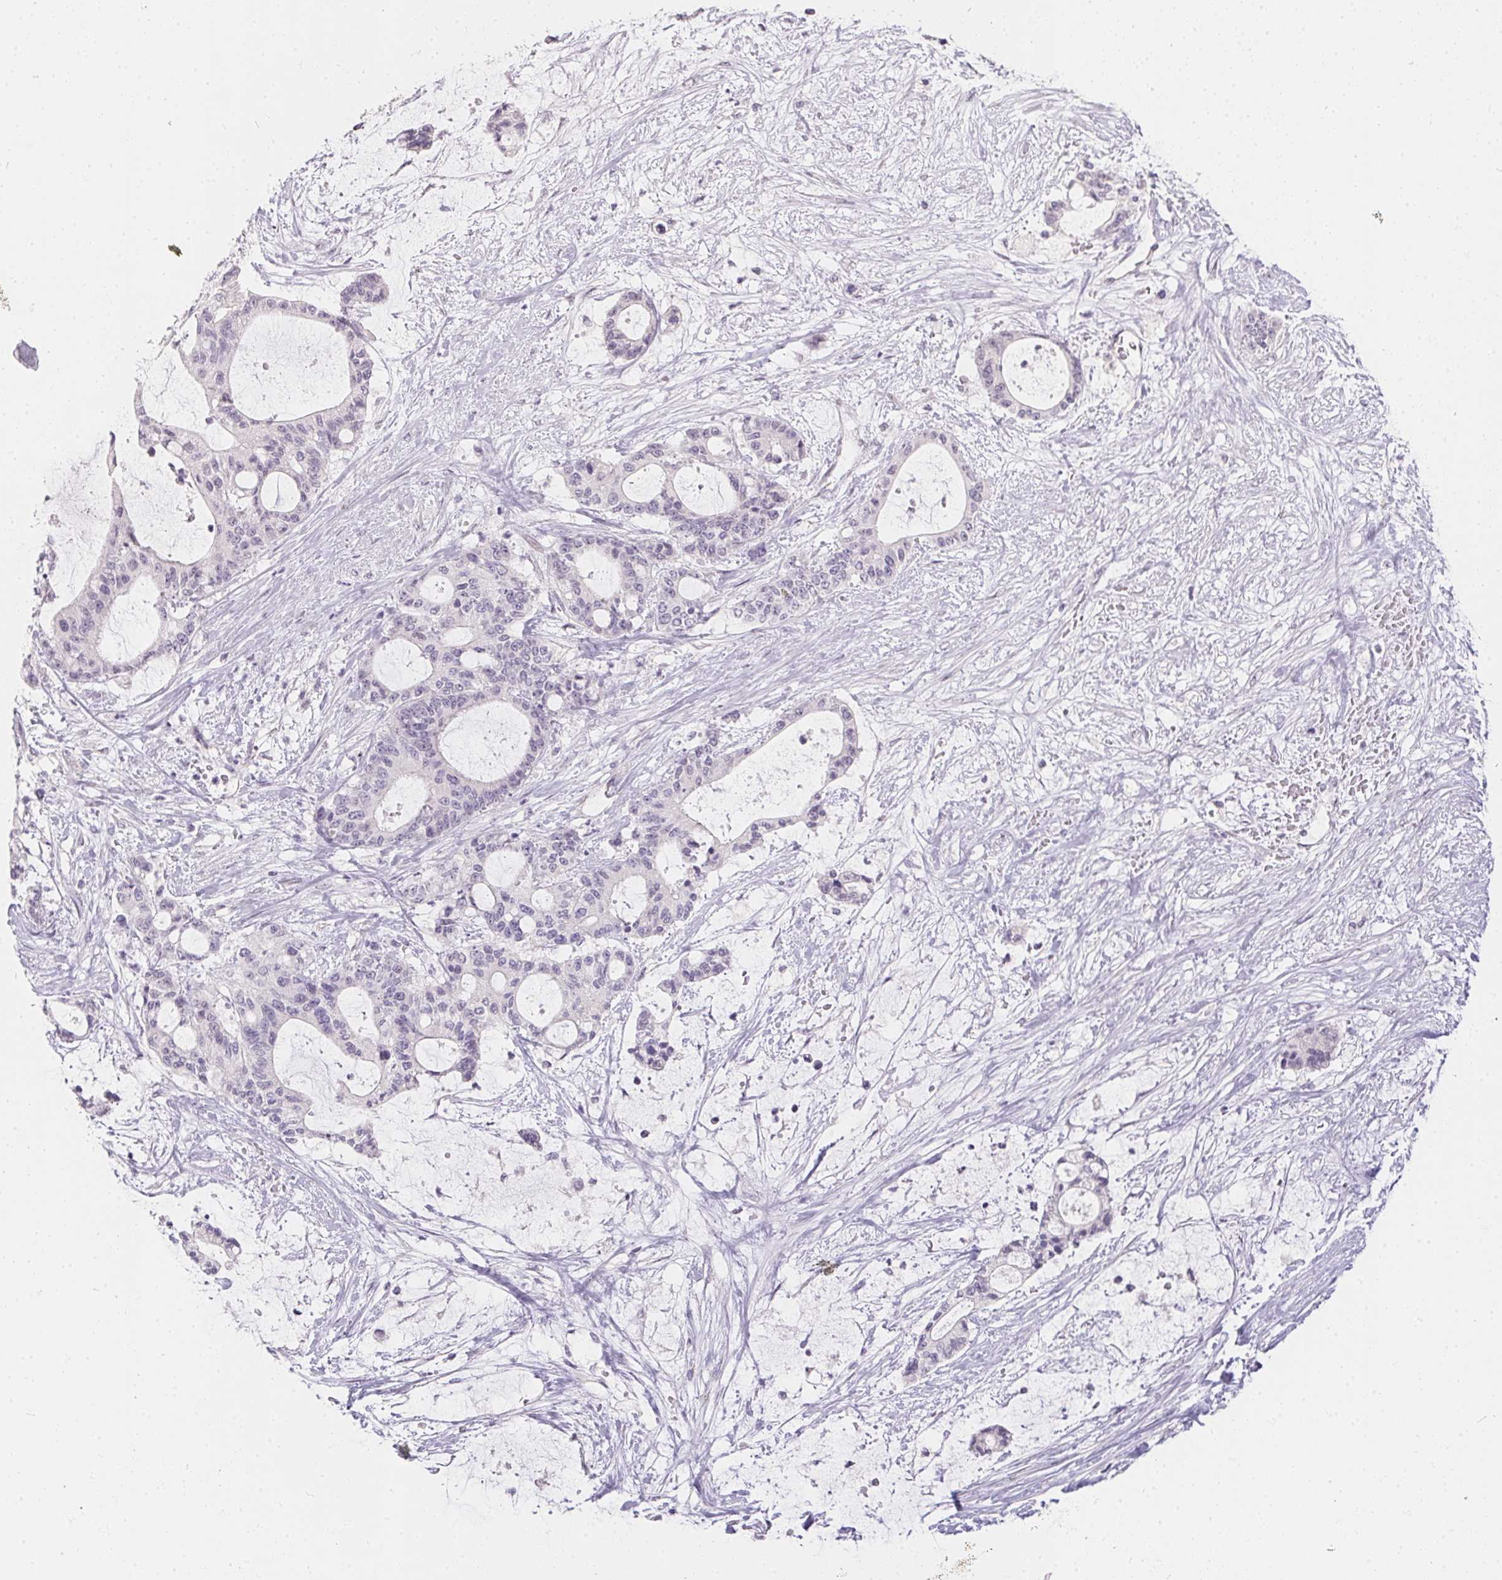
{"staining": {"intensity": "negative", "quantity": "none", "location": "none"}, "tissue": "liver cancer", "cell_type": "Tumor cells", "image_type": "cancer", "snomed": [{"axis": "morphology", "description": "Normal tissue, NOS"}, {"axis": "morphology", "description": "Cholangiocarcinoma"}, {"axis": "topography", "description": "Liver"}, {"axis": "topography", "description": "Peripheral nerve tissue"}], "caption": "Immunohistochemistry (IHC) of liver cancer (cholangiocarcinoma) reveals no expression in tumor cells.", "gene": "MORC1", "patient": {"sex": "female", "age": 73}}